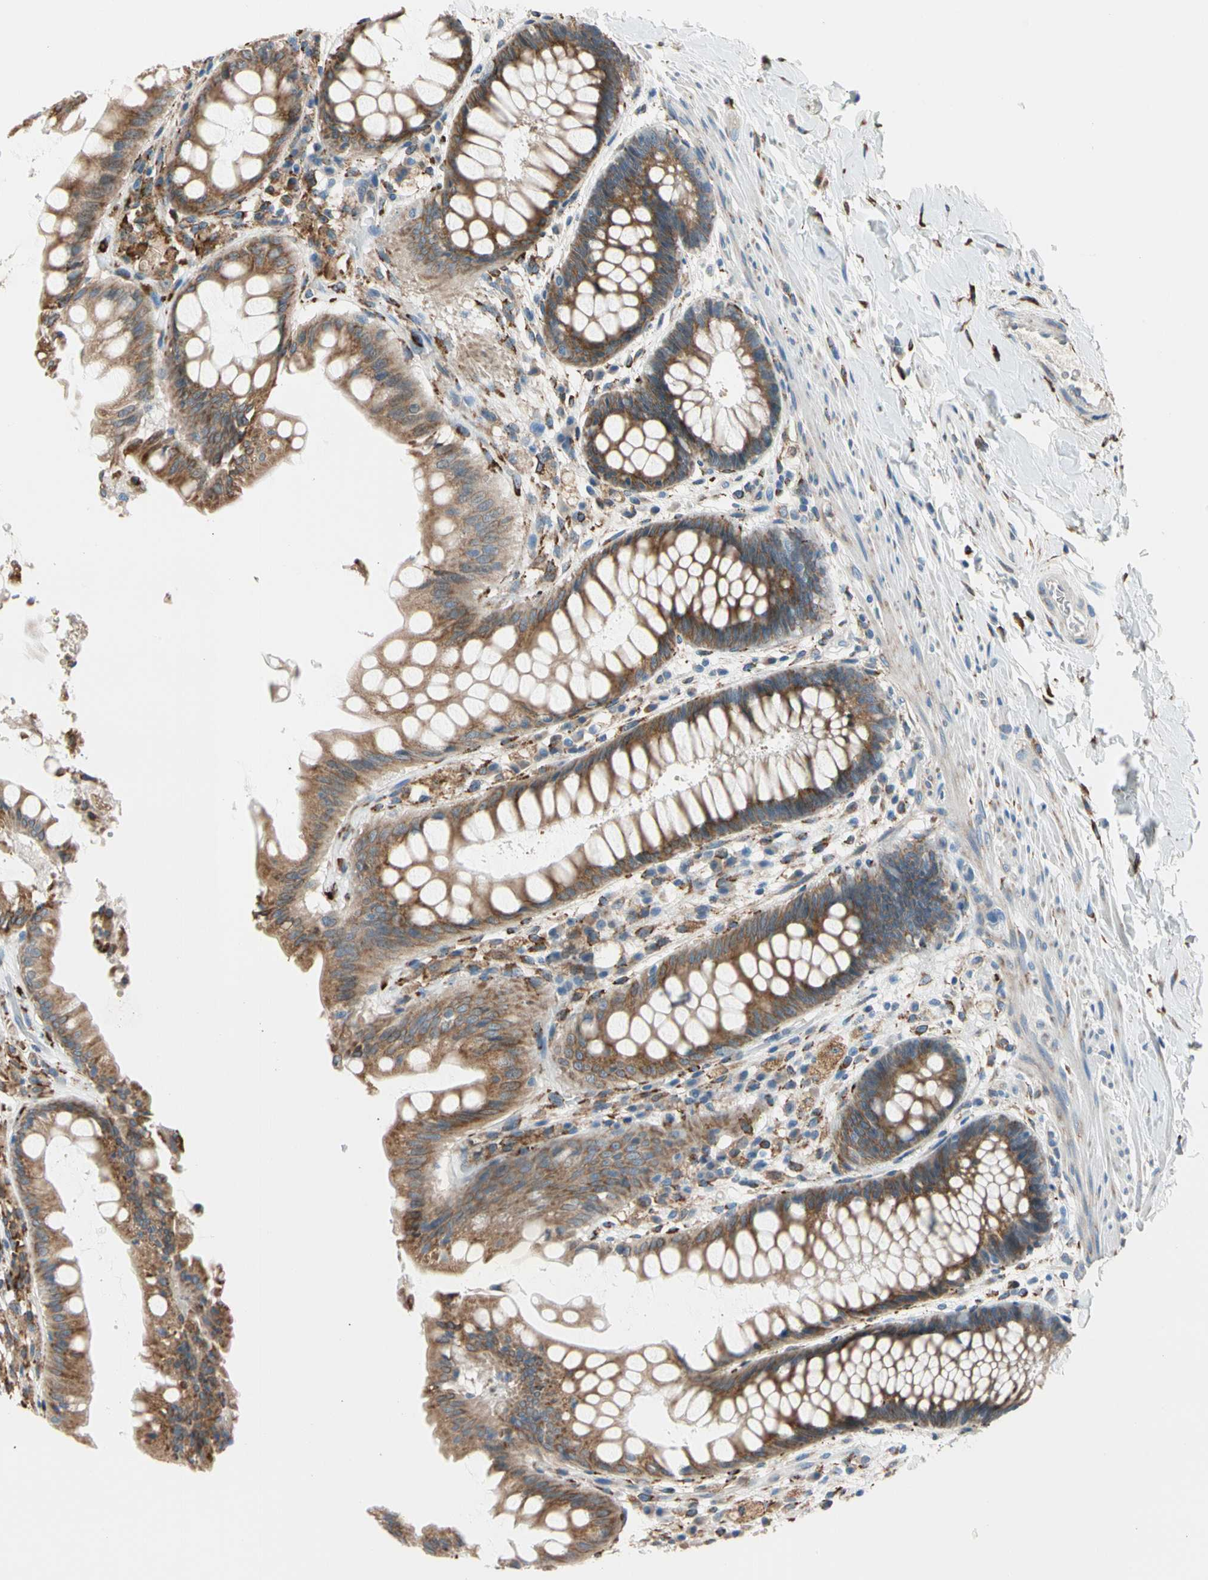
{"staining": {"intensity": "moderate", "quantity": ">75%", "location": "cytoplasmic/membranous"}, "tissue": "rectum", "cell_type": "Glandular cells", "image_type": "normal", "snomed": [{"axis": "morphology", "description": "Normal tissue, NOS"}, {"axis": "topography", "description": "Rectum"}], "caption": "Immunohistochemistry (DAB (3,3'-diaminobenzidine)) staining of unremarkable human rectum shows moderate cytoplasmic/membranous protein expression in approximately >75% of glandular cells.", "gene": "LRPAP1", "patient": {"sex": "female", "age": 46}}